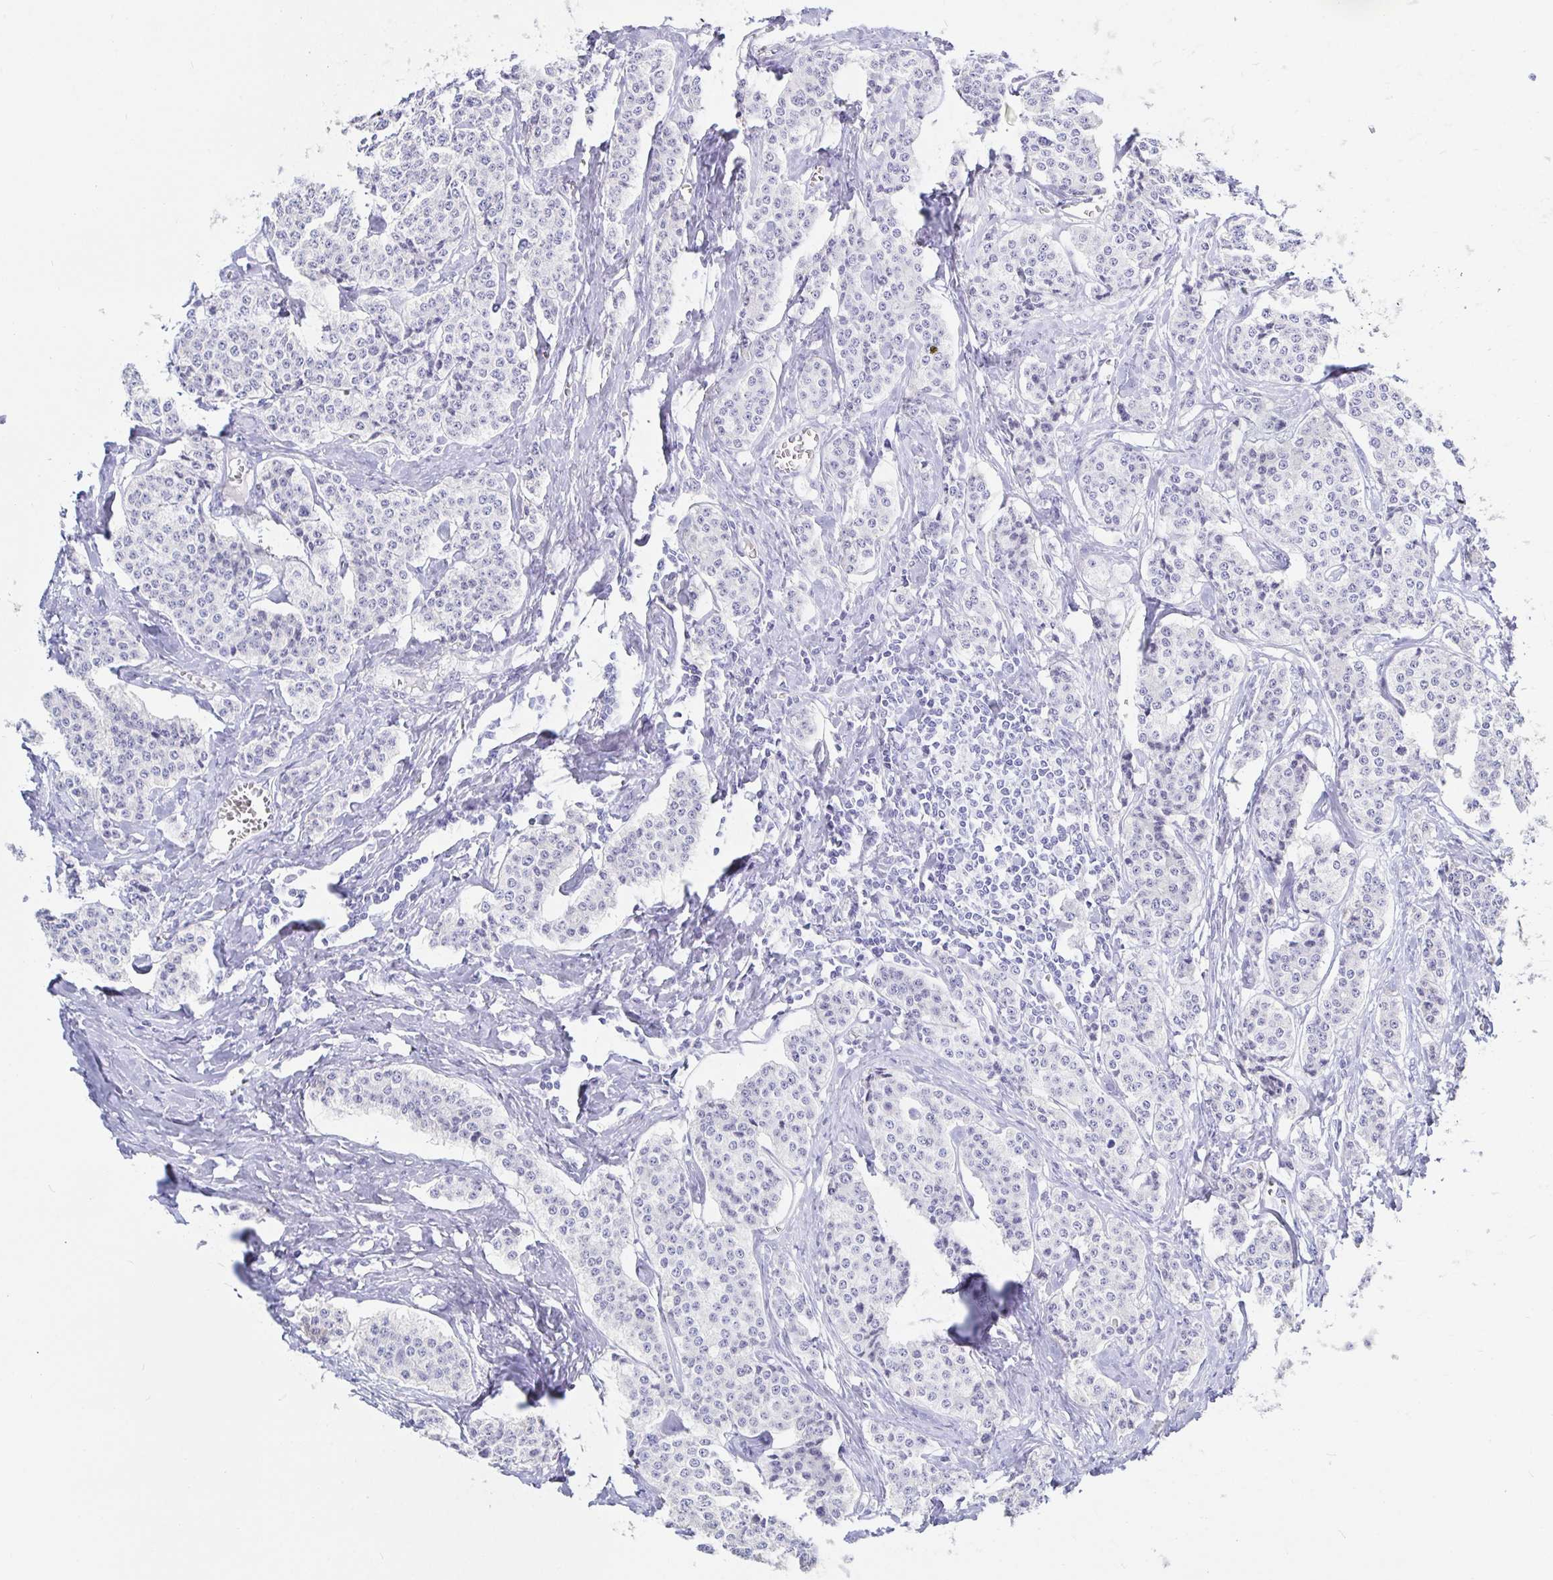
{"staining": {"intensity": "negative", "quantity": "none", "location": "none"}, "tissue": "carcinoid", "cell_type": "Tumor cells", "image_type": "cancer", "snomed": [{"axis": "morphology", "description": "Carcinoid, malignant, NOS"}, {"axis": "topography", "description": "Small intestine"}], "caption": "Immunohistochemistry of carcinoid (malignant) exhibits no expression in tumor cells.", "gene": "KCNH6", "patient": {"sex": "female", "age": 64}}